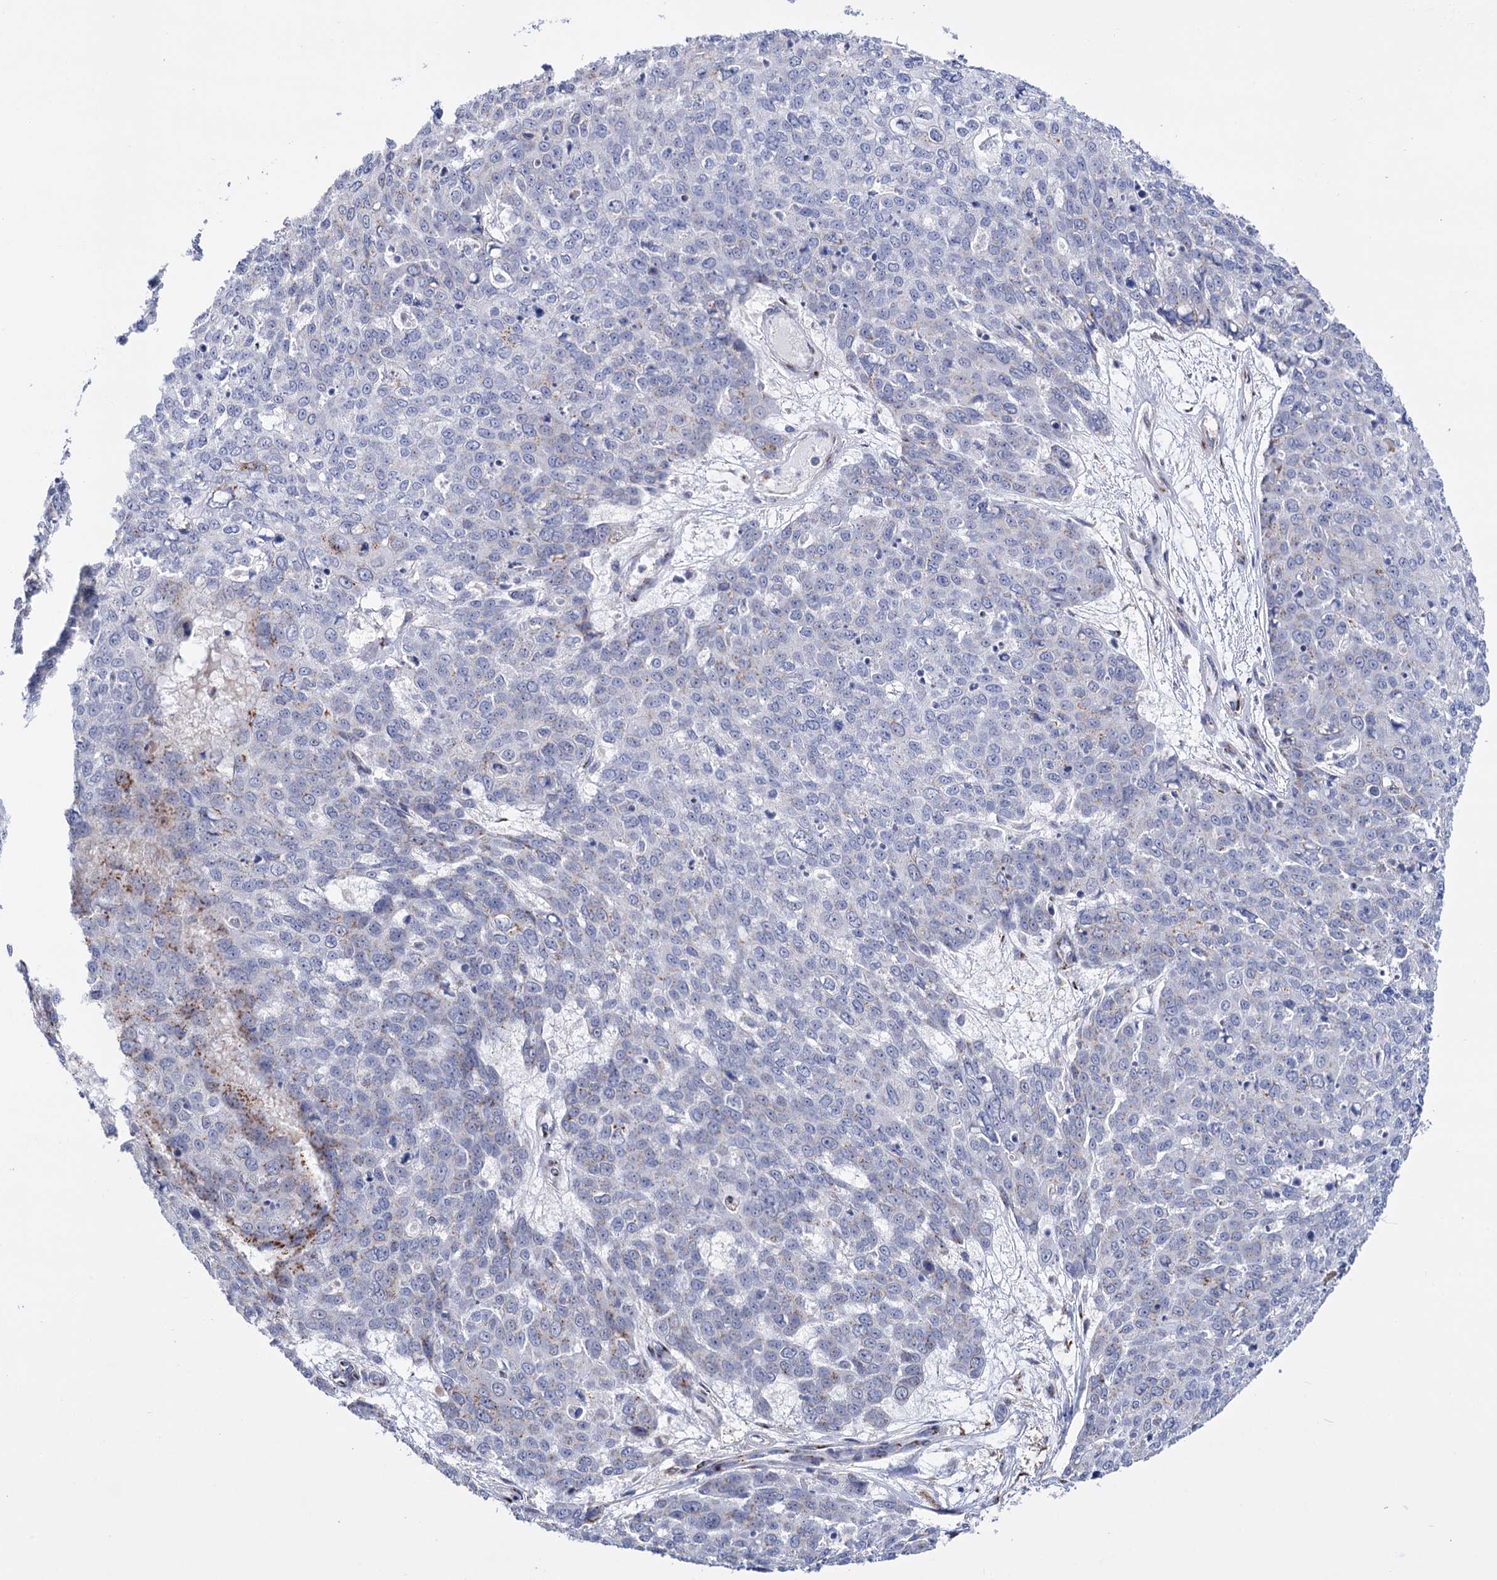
{"staining": {"intensity": "moderate", "quantity": "<25%", "location": "cytoplasmic/membranous"}, "tissue": "skin cancer", "cell_type": "Tumor cells", "image_type": "cancer", "snomed": [{"axis": "morphology", "description": "Squamous cell carcinoma, NOS"}, {"axis": "topography", "description": "Skin"}], "caption": "Tumor cells display low levels of moderate cytoplasmic/membranous expression in about <25% of cells in skin cancer (squamous cell carcinoma).", "gene": "C11orf96", "patient": {"sex": "male", "age": 71}}